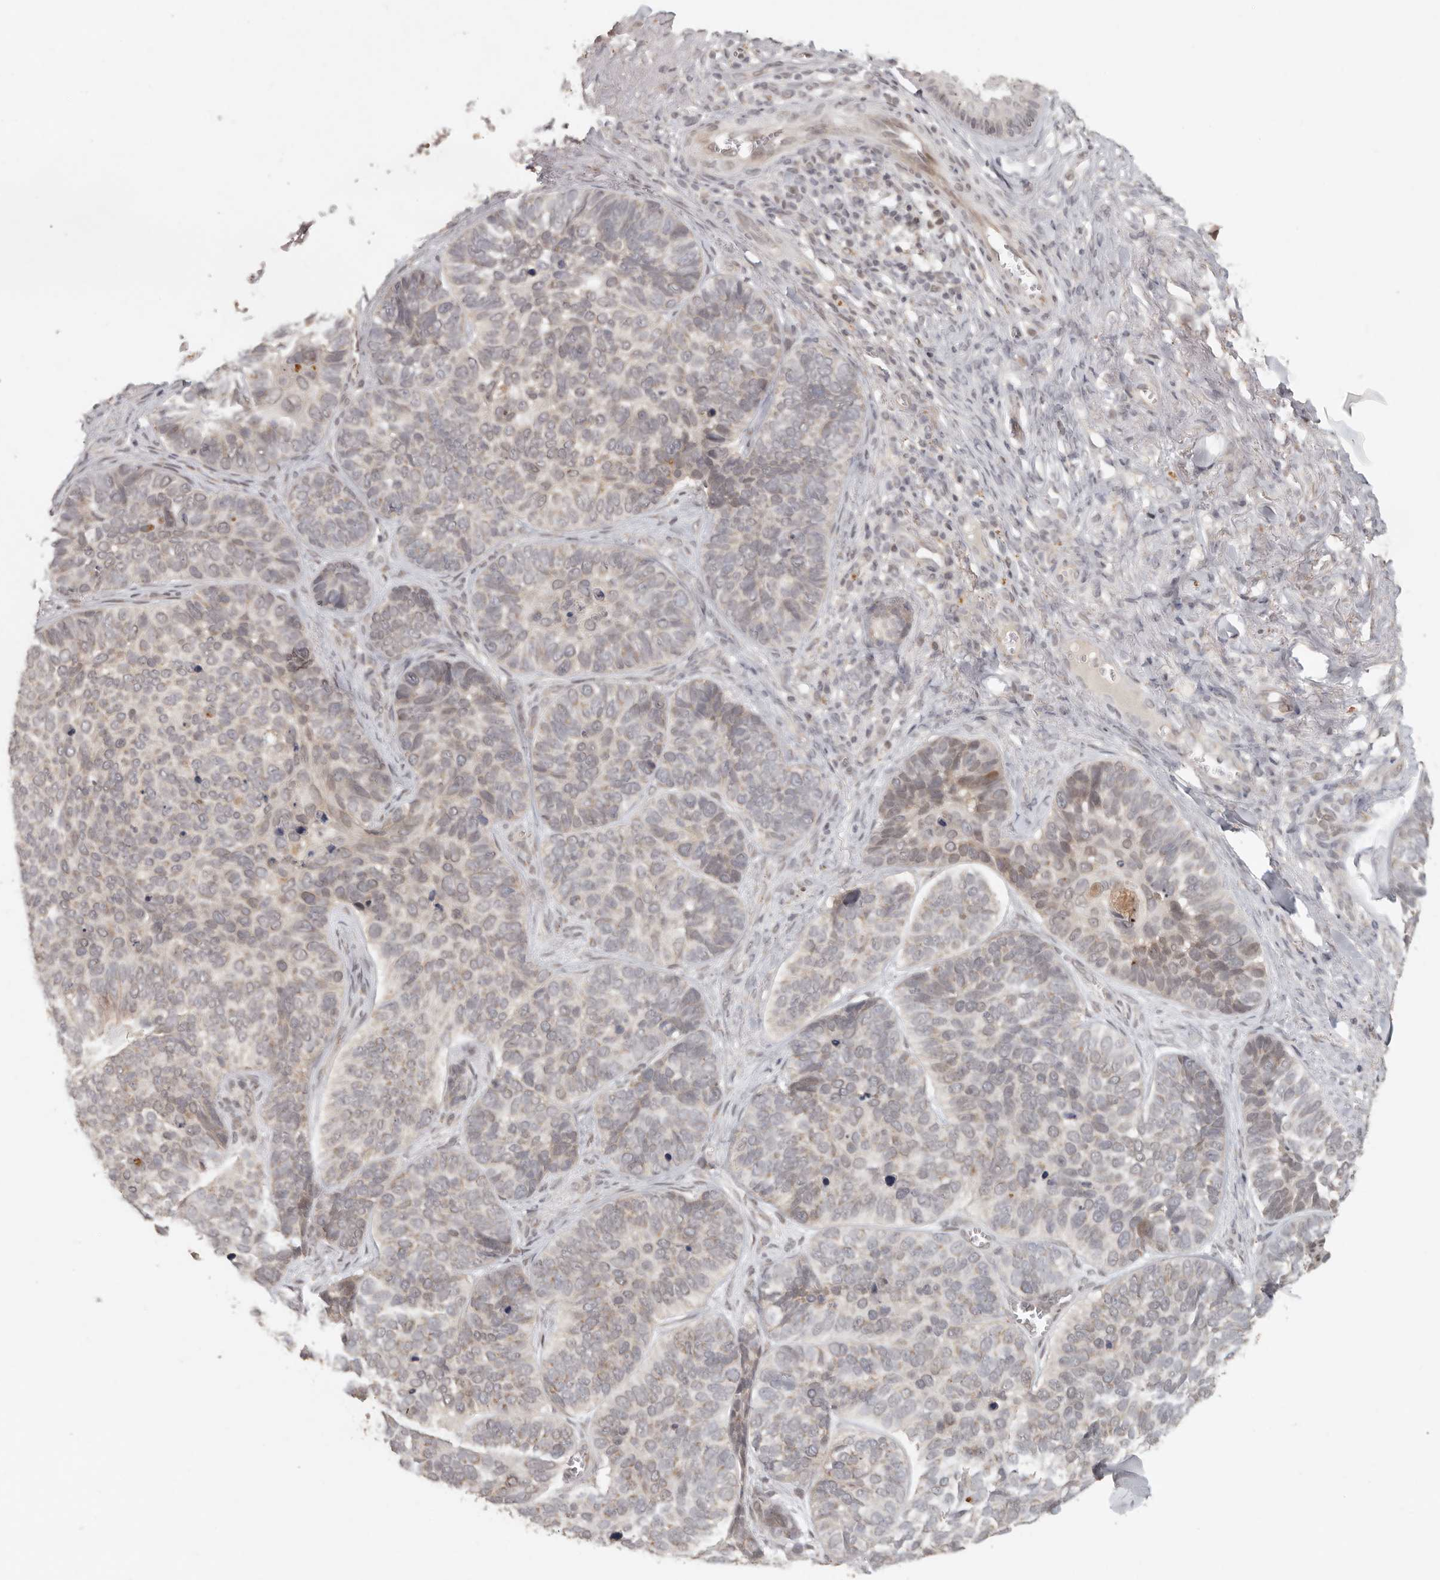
{"staining": {"intensity": "weak", "quantity": "<25%", "location": "cytoplasmic/membranous"}, "tissue": "skin cancer", "cell_type": "Tumor cells", "image_type": "cancer", "snomed": [{"axis": "morphology", "description": "Basal cell carcinoma"}, {"axis": "topography", "description": "Skin"}], "caption": "Skin basal cell carcinoma stained for a protein using IHC demonstrates no staining tumor cells.", "gene": "LRRC75A", "patient": {"sex": "male", "age": 62}}